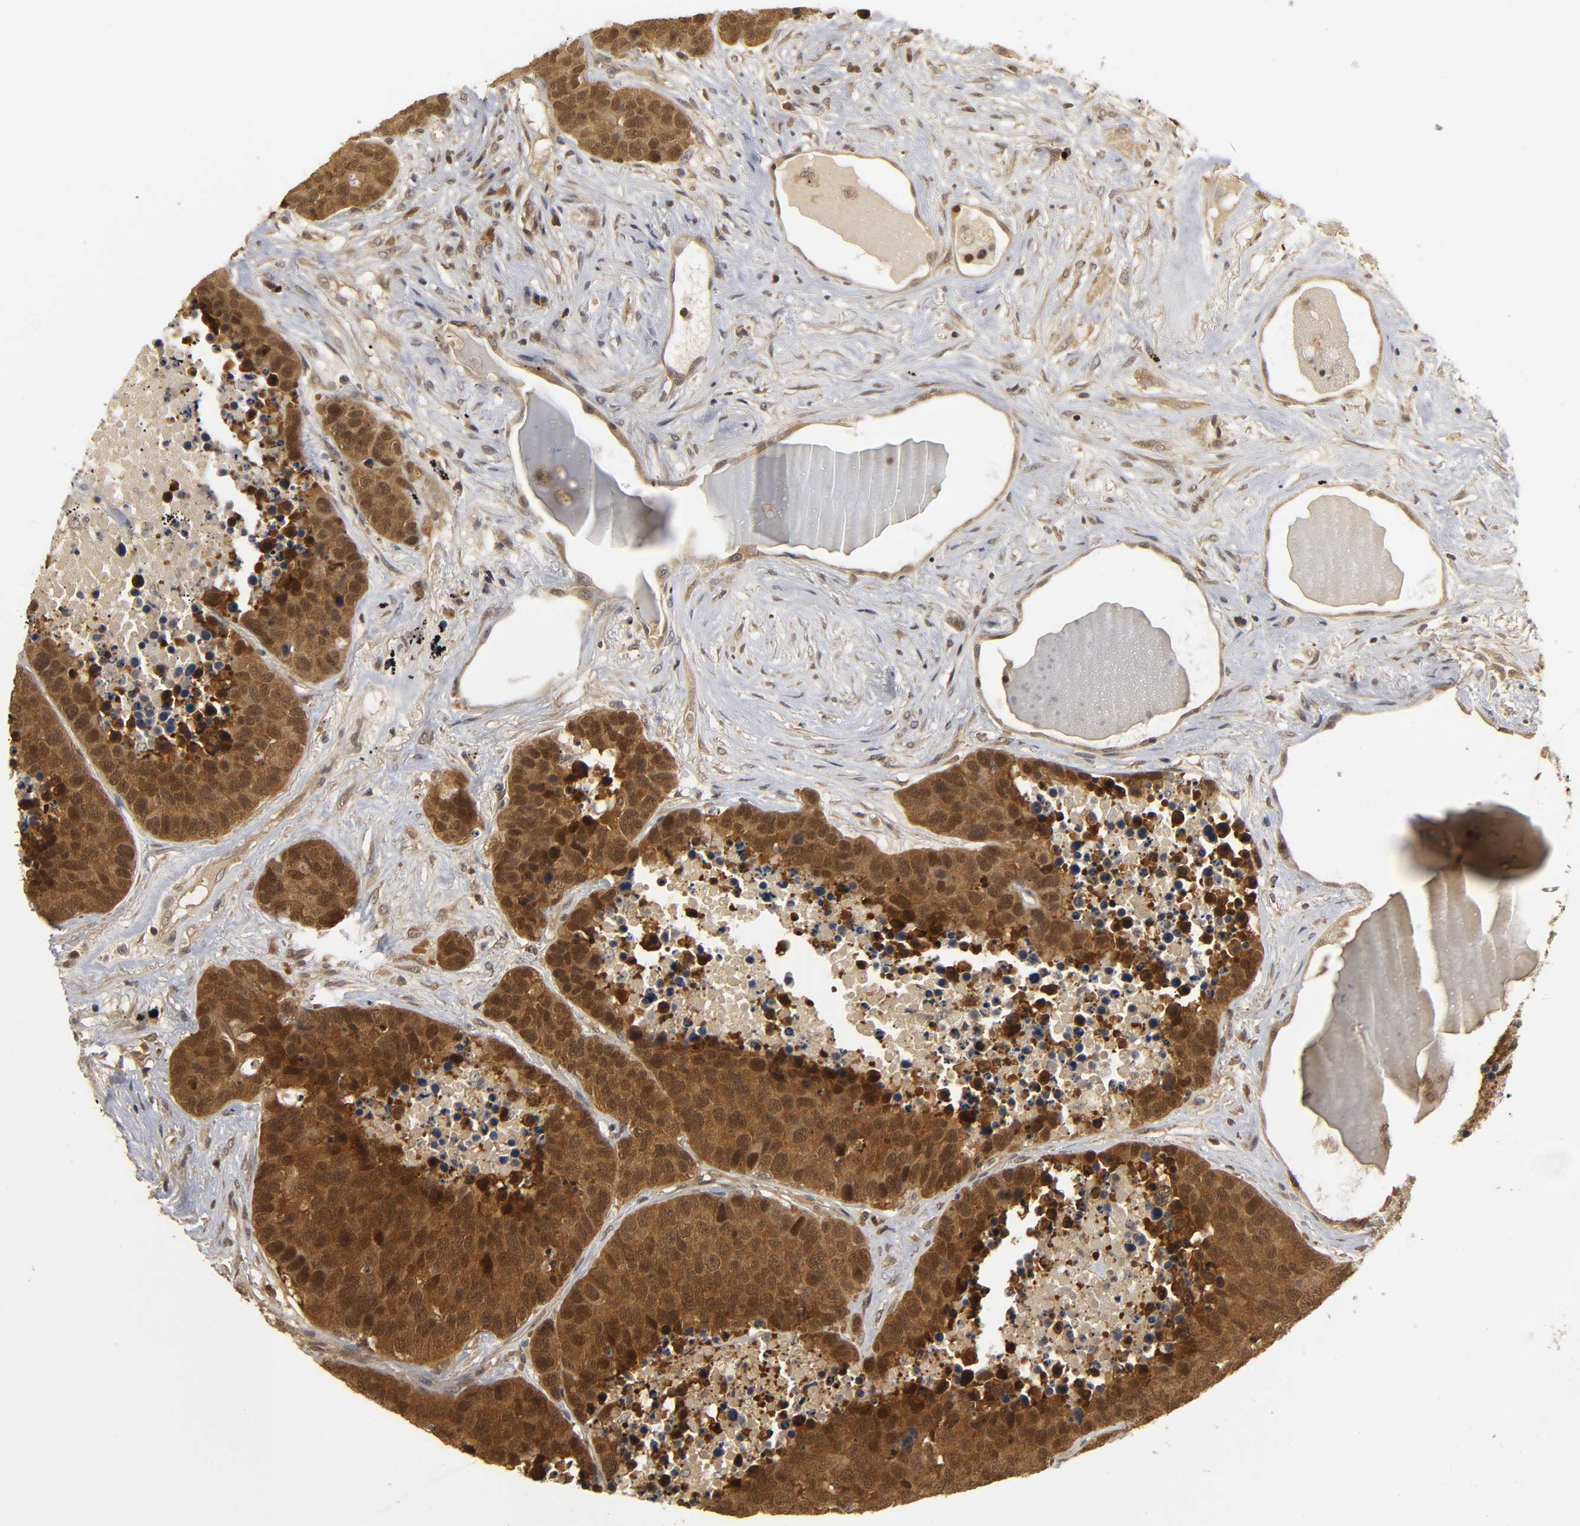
{"staining": {"intensity": "strong", "quantity": ">75%", "location": "cytoplasmic/membranous,nuclear"}, "tissue": "carcinoid", "cell_type": "Tumor cells", "image_type": "cancer", "snomed": [{"axis": "morphology", "description": "Carcinoid, malignant, NOS"}, {"axis": "topography", "description": "Lung"}], "caption": "A high-resolution histopathology image shows immunohistochemistry (IHC) staining of carcinoid, which displays strong cytoplasmic/membranous and nuclear expression in approximately >75% of tumor cells.", "gene": "PARK7", "patient": {"sex": "male", "age": 60}}